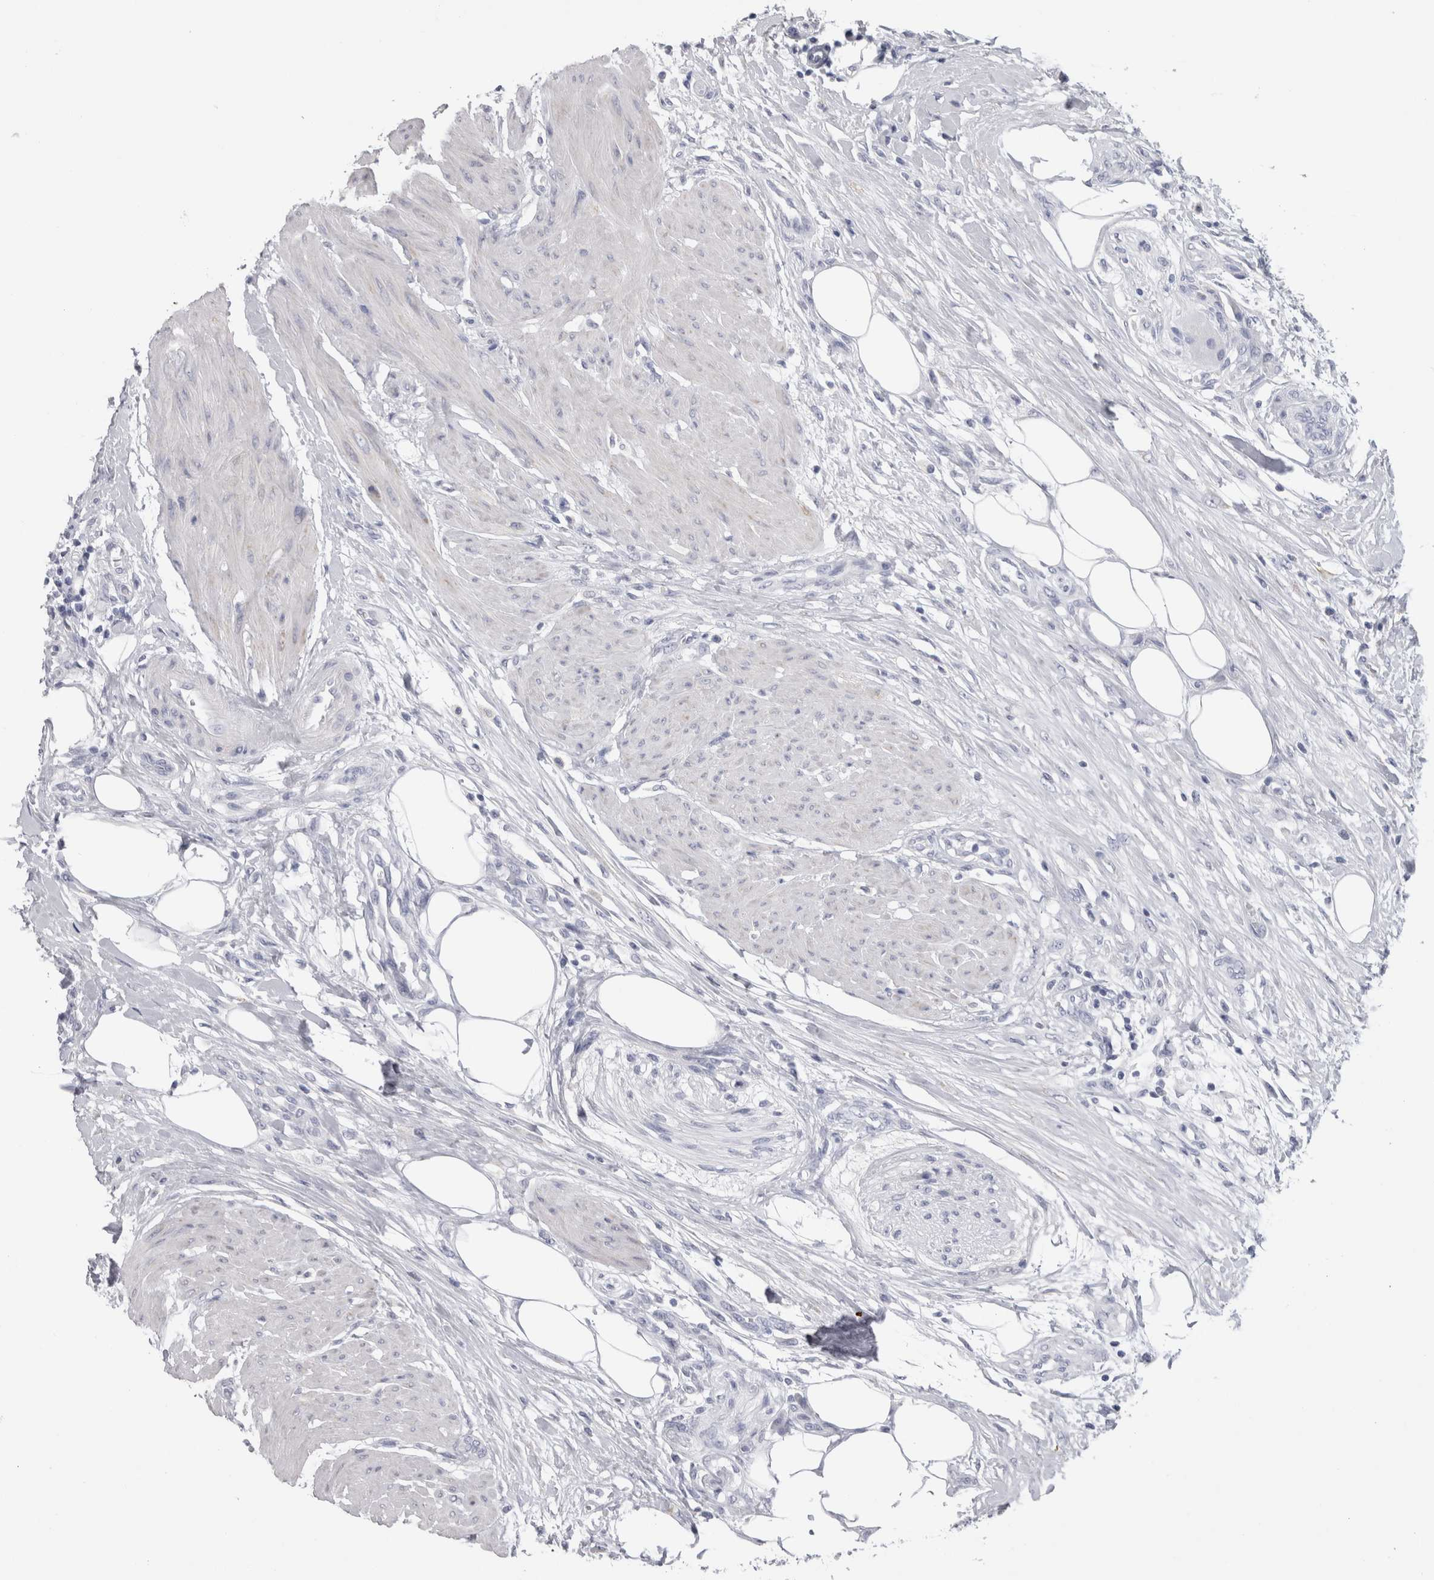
{"staining": {"intensity": "negative", "quantity": "none", "location": "none"}, "tissue": "urothelial cancer", "cell_type": "Tumor cells", "image_type": "cancer", "snomed": [{"axis": "morphology", "description": "Urothelial carcinoma, High grade"}, {"axis": "topography", "description": "Urinary bladder"}], "caption": "The IHC micrograph has no significant staining in tumor cells of urothelial cancer tissue. (DAB immunohistochemistry (IHC) with hematoxylin counter stain).", "gene": "MSMB", "patient": {"sex": "male", "age": 35}}